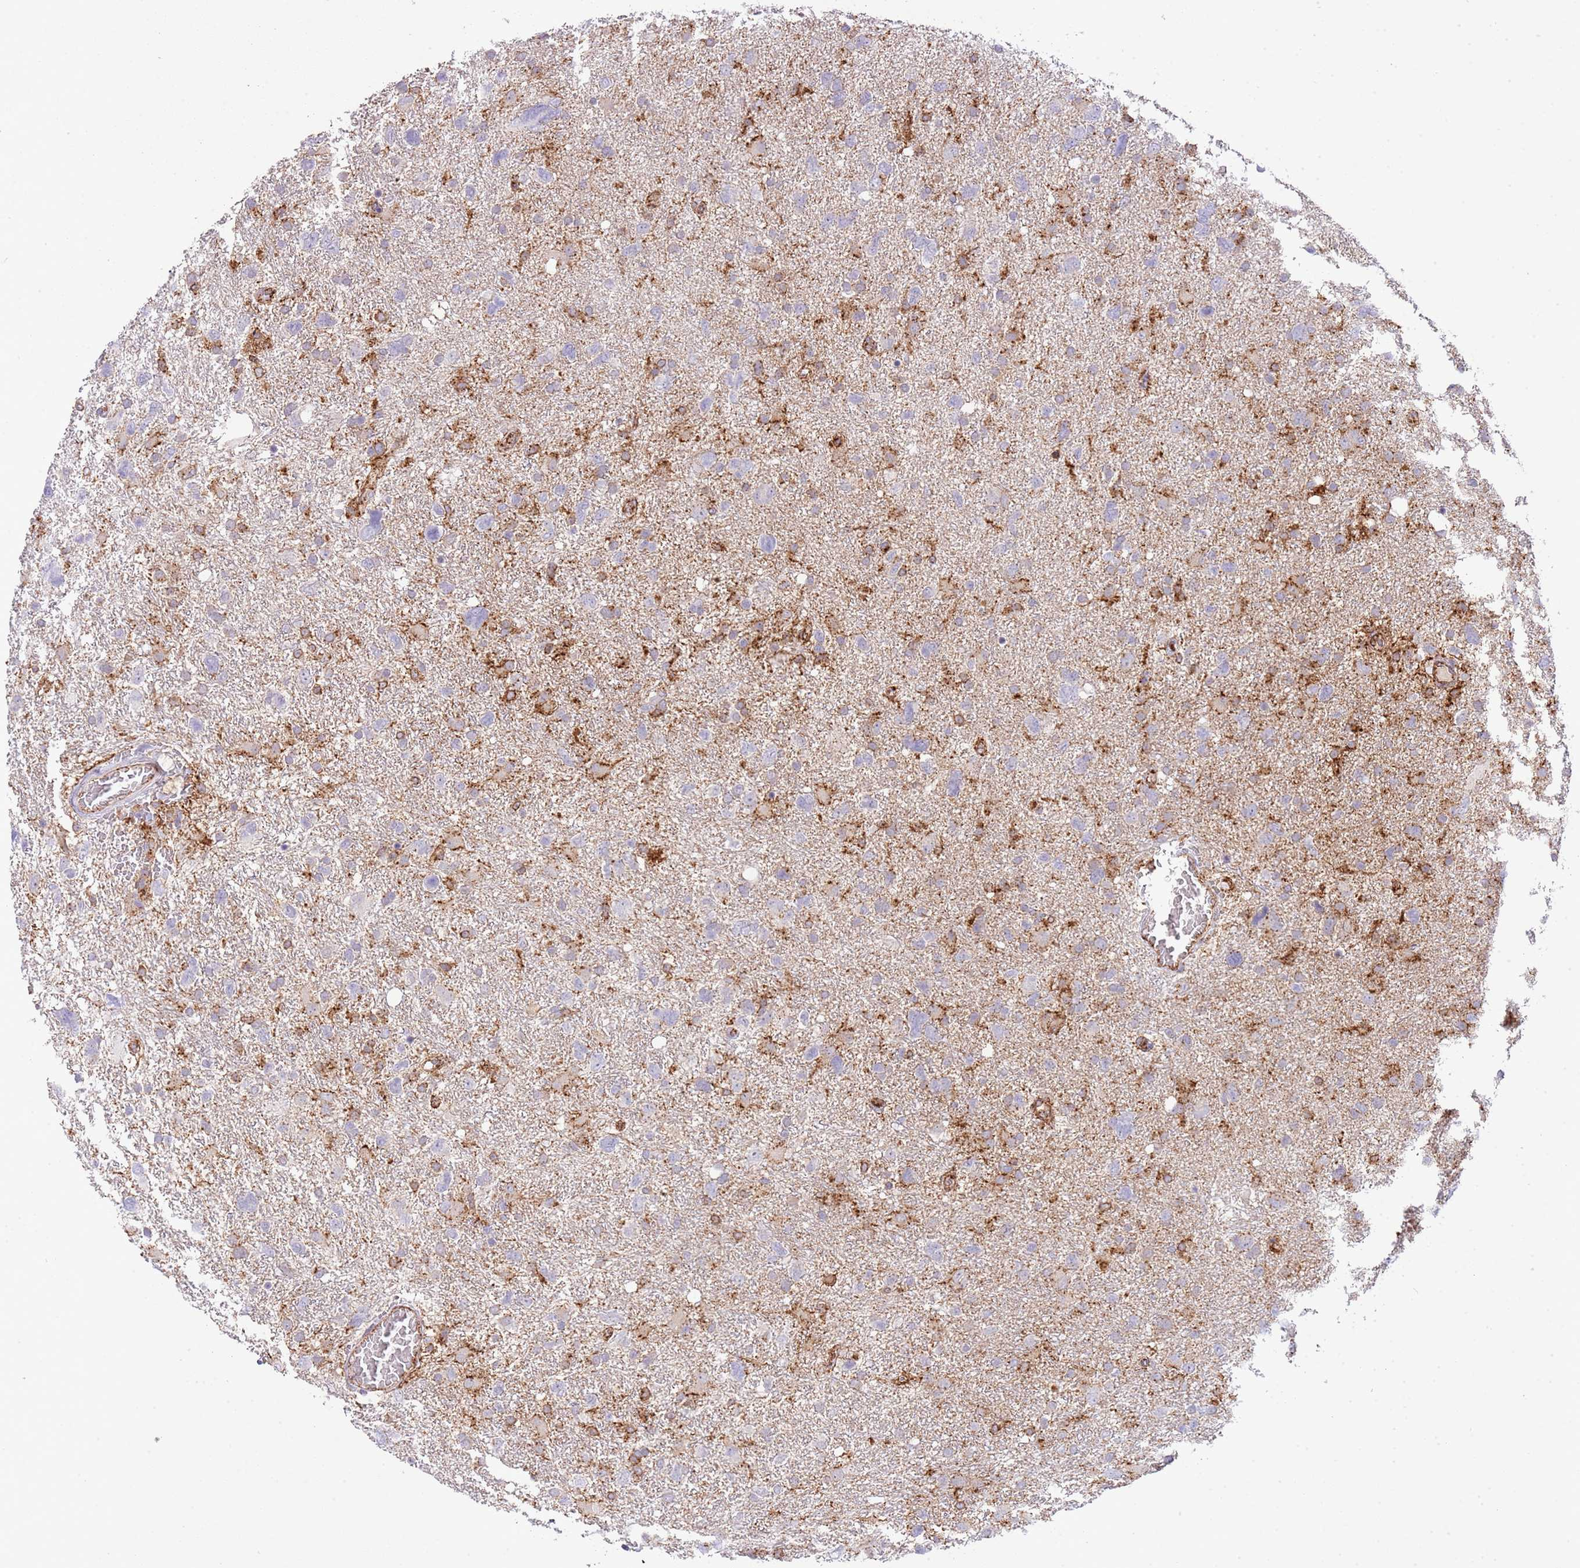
{"staining": {"intensity": "moderate", "quantity": "<25%", "location": "cytoplasmic/membranous"}, "tissue": "glioma", "cell_type": "Tumor cells", "image_type": "cancer", "snomed": [{"axis": "morphology", "description": "Glioma, malignant, High grade"}, {"axis": "topography", "description": "Brain"}], "caption": "Protein staining demonstrates moderate cytoplasmic/membranous positivity in about <25% of tumor cells in glioma. The staining was performed using DAB, with brown indicating positive protein expression. Nuclei are stained blue with hematoxylin.", "gene": "ABHD17A", "patient": {"sex": "male", "age": 61}}